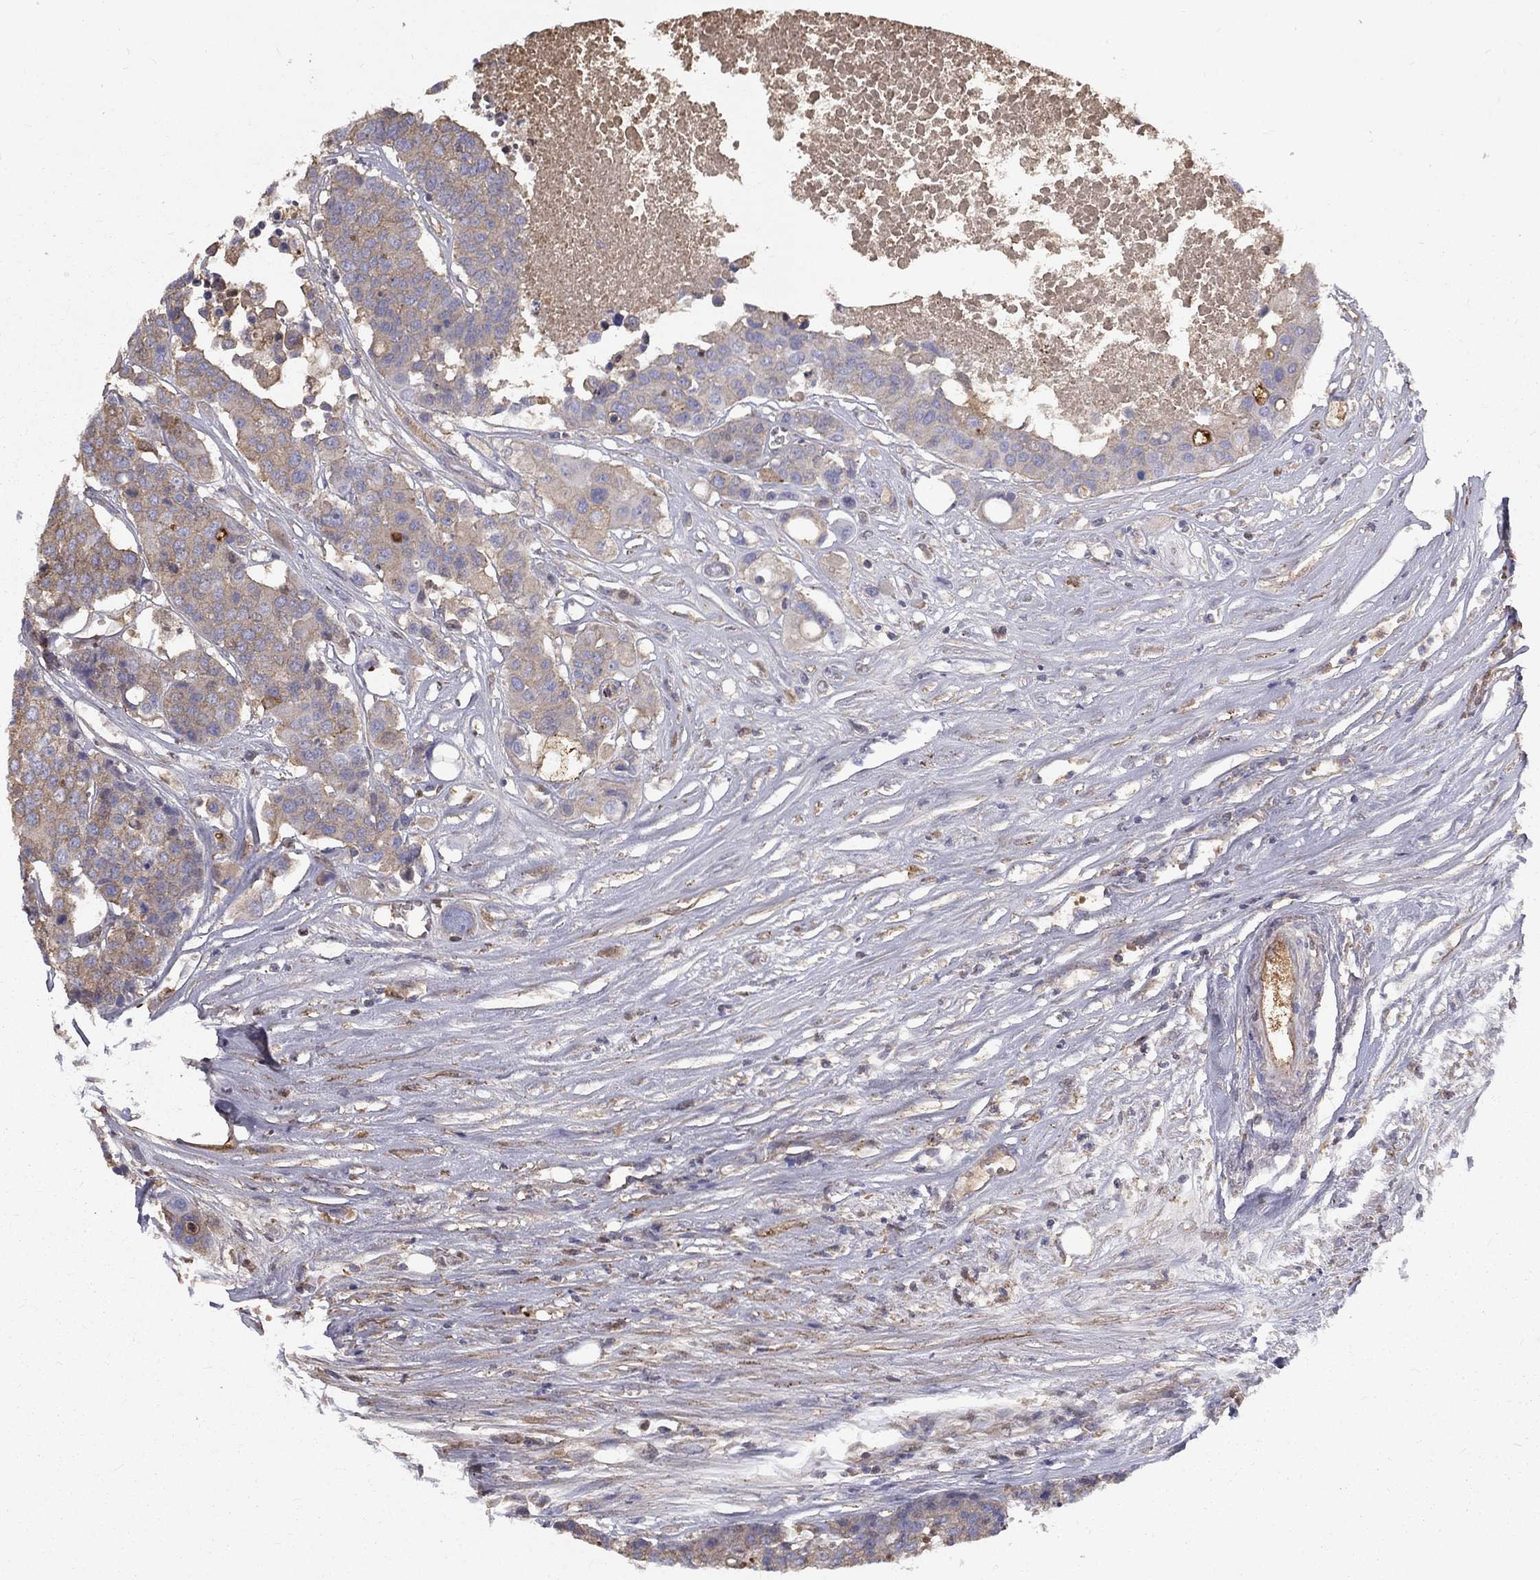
{"staining": {"intensity": "weak", "quantity": ">75%", "location": "cytoplasmic/membranous"}, "tissue": "carcinoid", "cell_type": "Tumor cells", "image_type": "cancer", "snomed": [{"axis": "morphology", "description": "Carcinoid, malignant, NOS"}, {"axis": "topography", "description": "Colon"}], "caption": "The image displays a brown stain indicating the presence of a protein in the cytoplasmic/membranous of tumor cells in malignant carcinoid.", "gene": "EPDR1", "patient": {"sex": "male", "age": 81}}